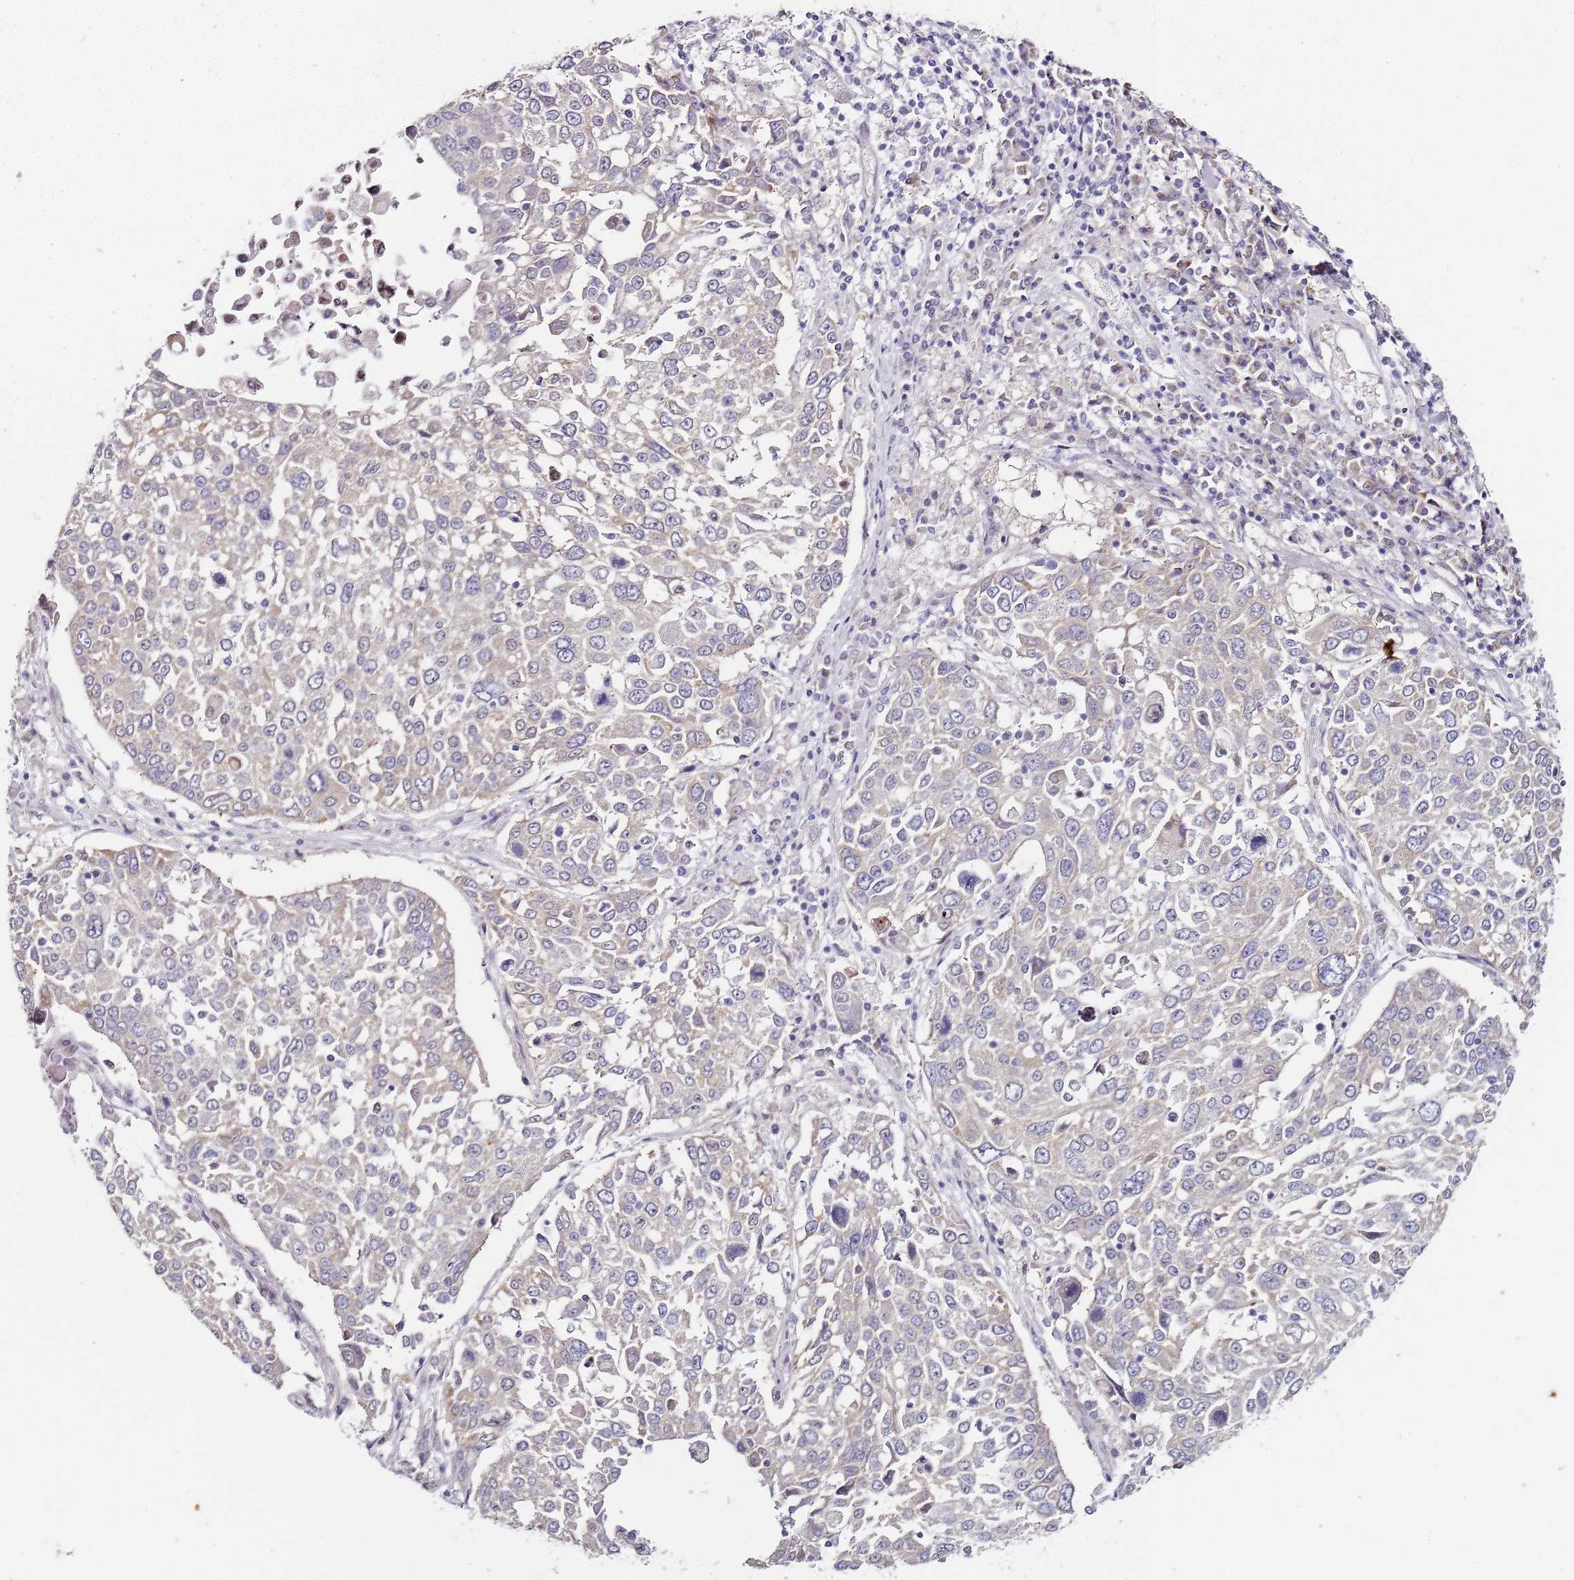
{"staining": {"intensity": "negative", "quantity": "none", "location": "none"}, "tissue": "lung cancer", "cell_type": "Tumor cells", "image_type": "cancer", "snomed": [{"axis": "morphology", "description": "Squamous cell carcinoma, NOS"}, {"axis": "topography", "description": "Lung"}], "caption": "This is an IHC photomicrograph of lung cancer. There is no positivity in tumor cells.", "gene": "TBC1D9", "patient": {"sex": "male", "age": 65}}